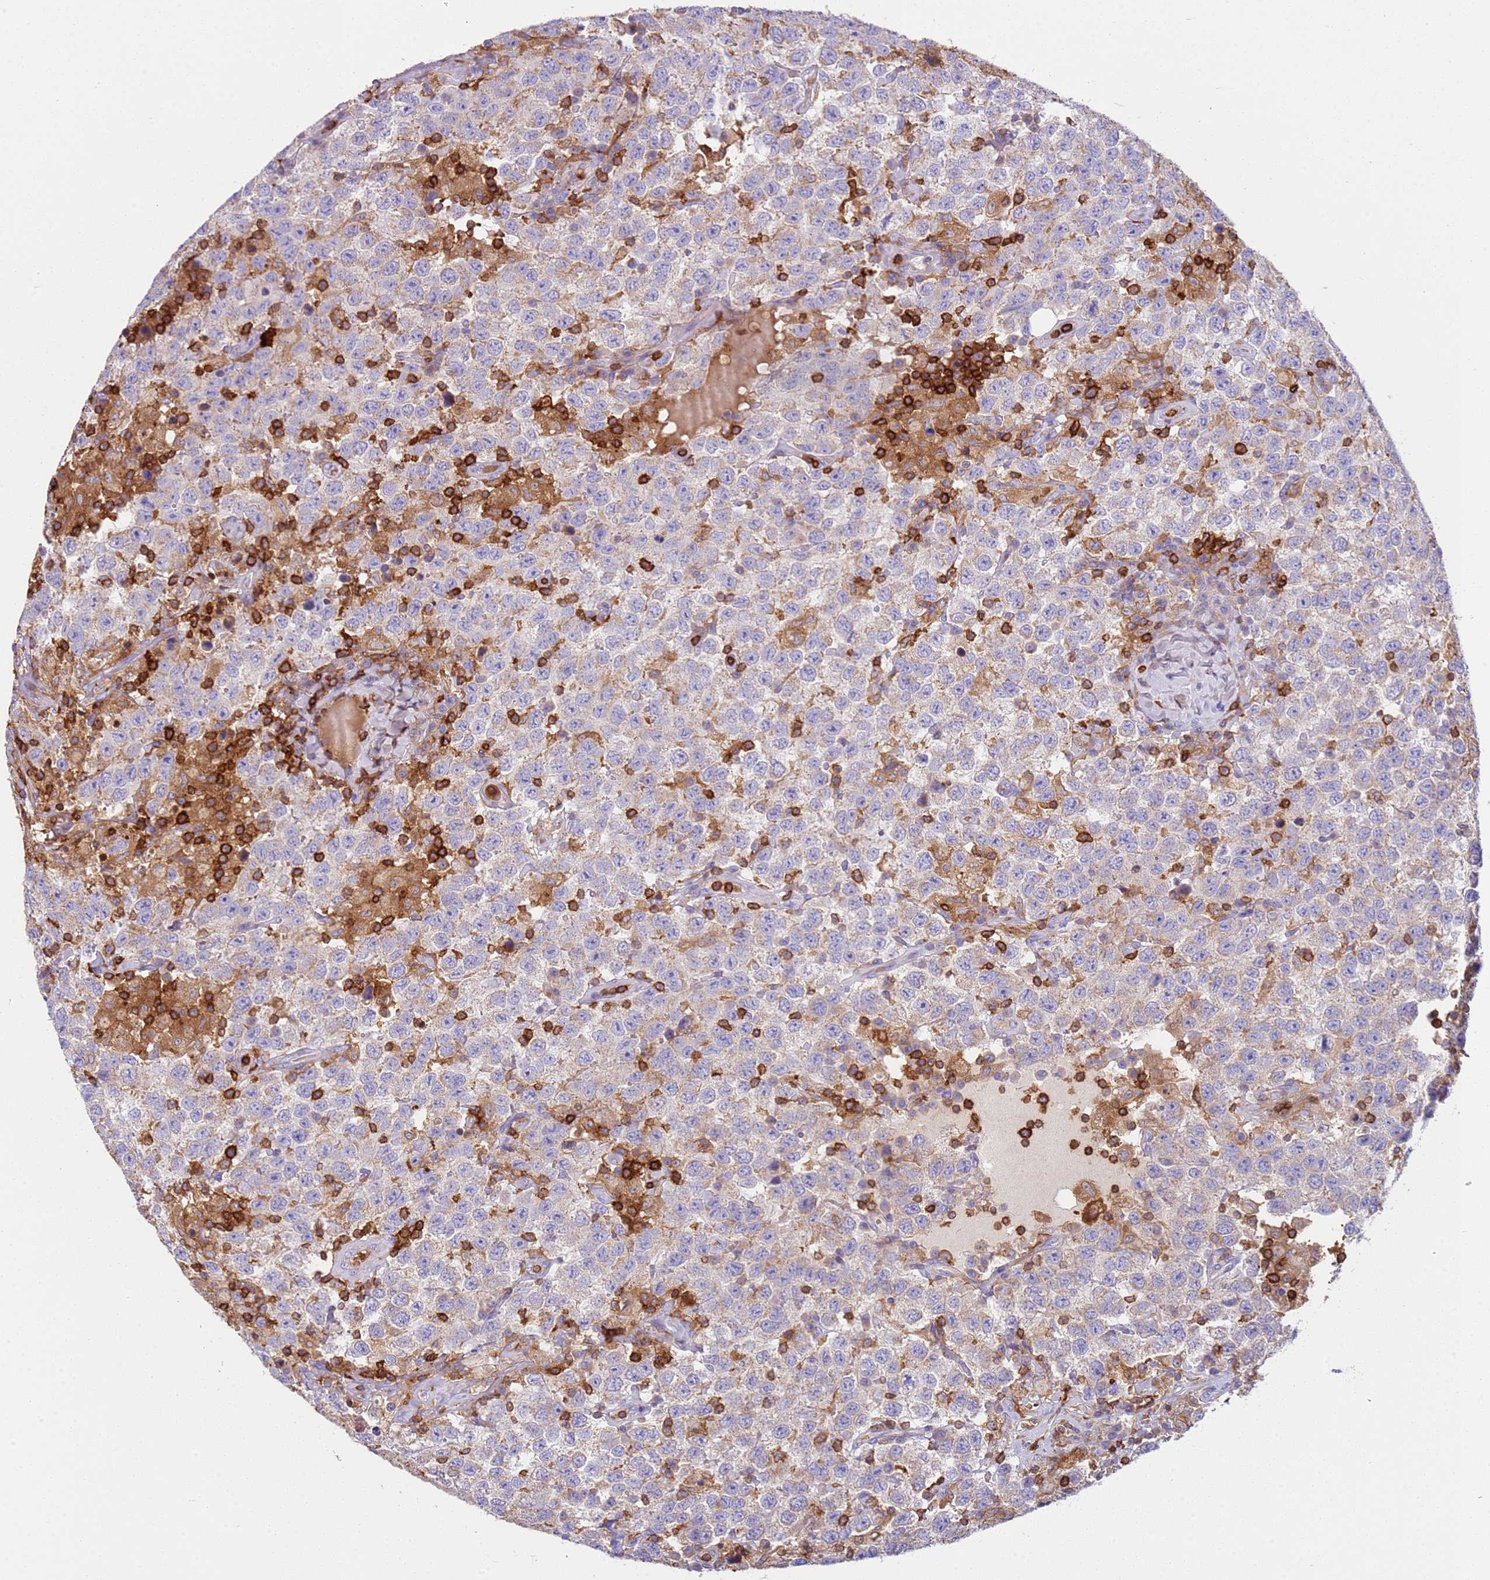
{"staining": {"intensity": "weak", "quantity": "<25%", "location": "cytoplasmic/membranous"}, "tissue": "testis cancer", "cell_type": "Tumor cells", "image_type": "cancer", "snomed": [{"axis": "morphology", "description": "Seminoma, NOS"}, {"axis": "topography", "description": "Testis"}], "caption": "IHC photomicrograph of testis cancer stained for a protein (brown), which reveals no staining in tumor cells.", "gene": "TTPAL", "patient": {"sex": "male", "age": 41}}